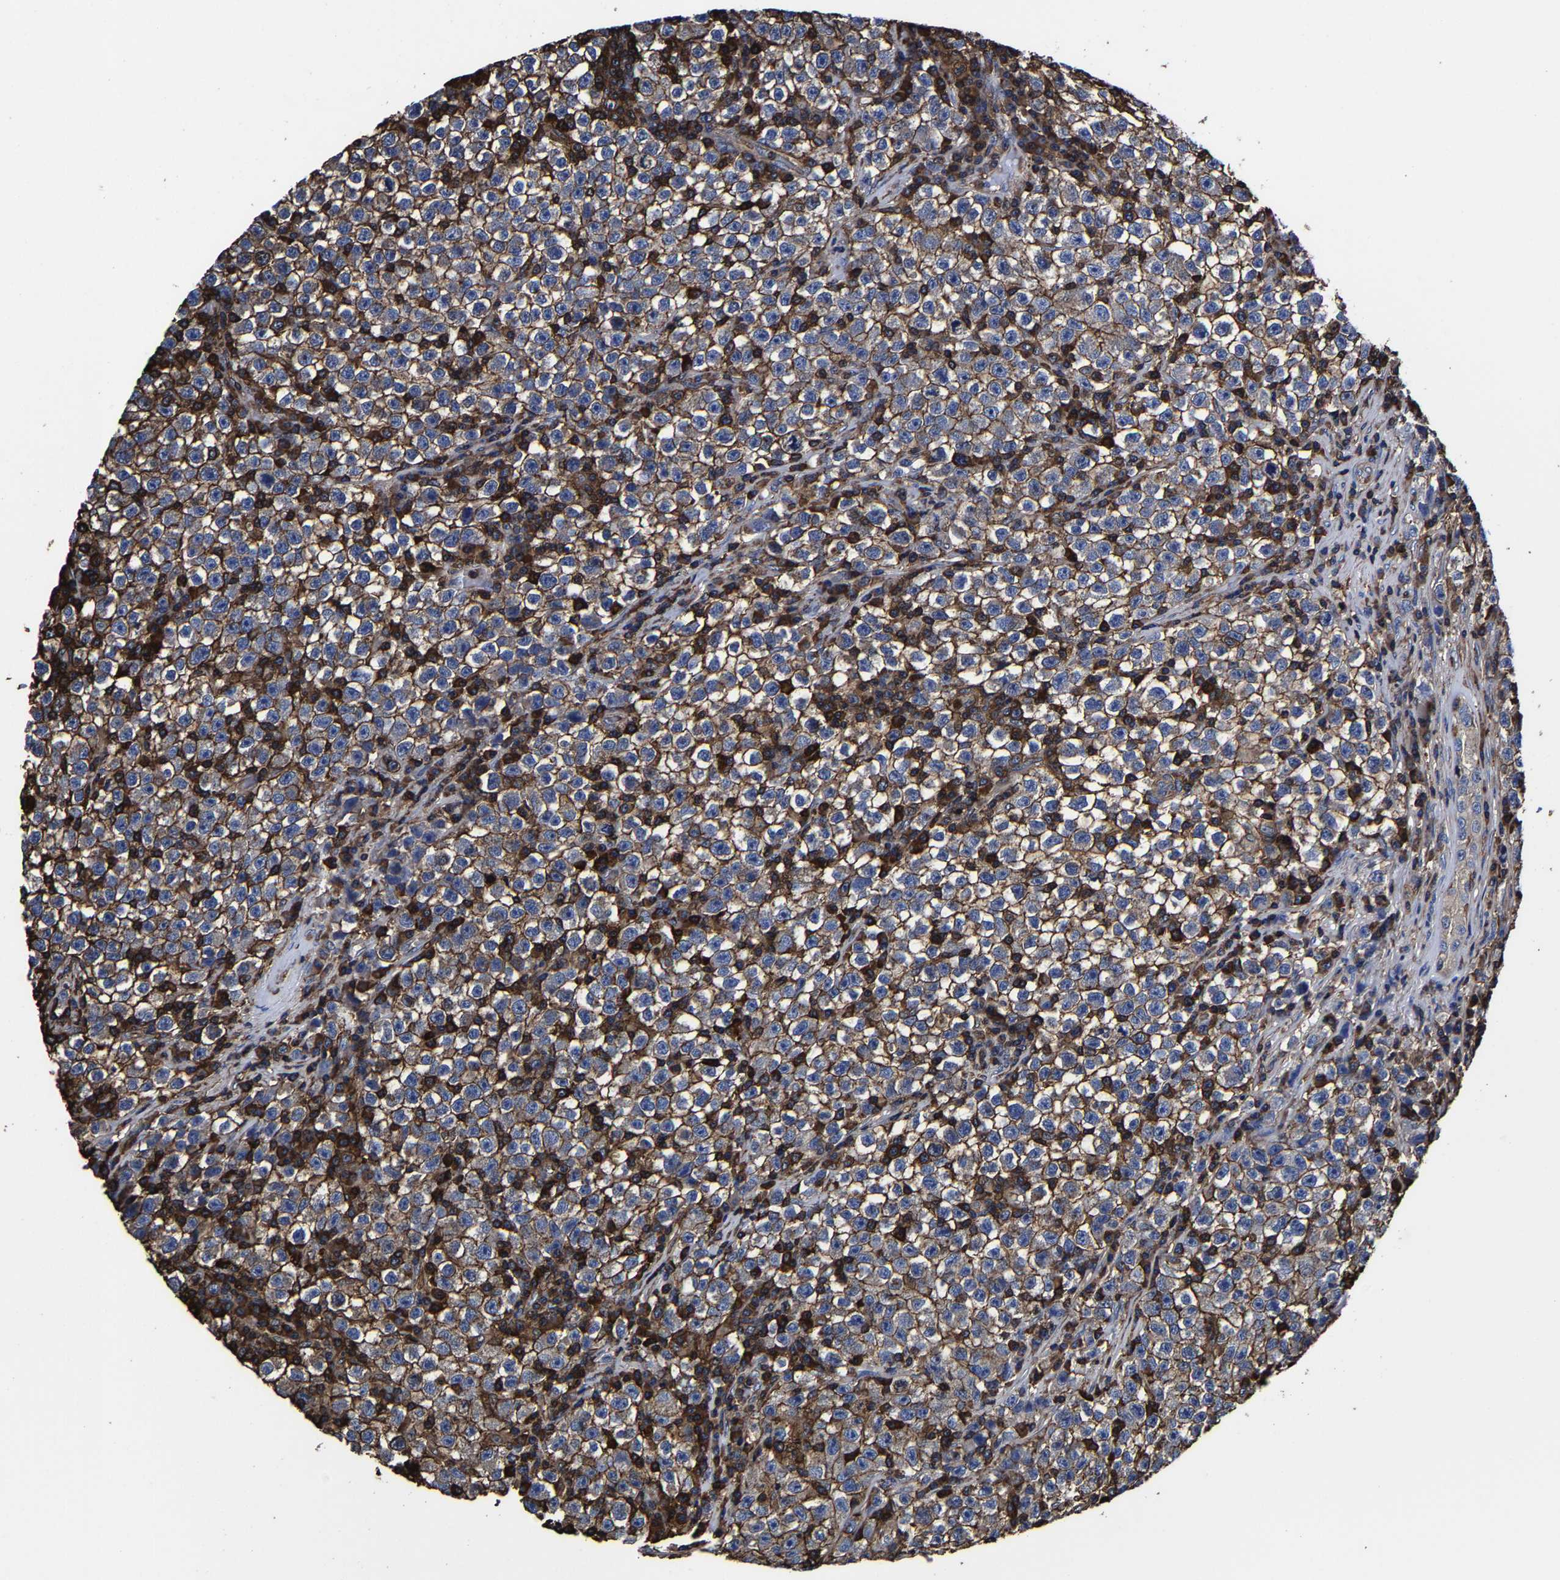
{"staining": {"intensity": "moderate", "quantity": ">75%", "location": "cytoplasmic/membranous"}, "tissue": "testis cancer", "cell_type": "Tumor cells", "image_type": "cancer", "snomed": [{"axis": "morphology", "description": "Seminoma, NOS"}, {"axis": "topography", "description": "Testis"}], "caption": "Protein expression analysis of human testis seminoma reveals moderate cytoplasmic/membranous staining in about >75% of tumor cells. (DAB (3,3'-diaminobenzidine) IHC with brightfield microscopy, high magnification).", "gene": "SSH3", "patient": {"sex": "male", "age": 22}}